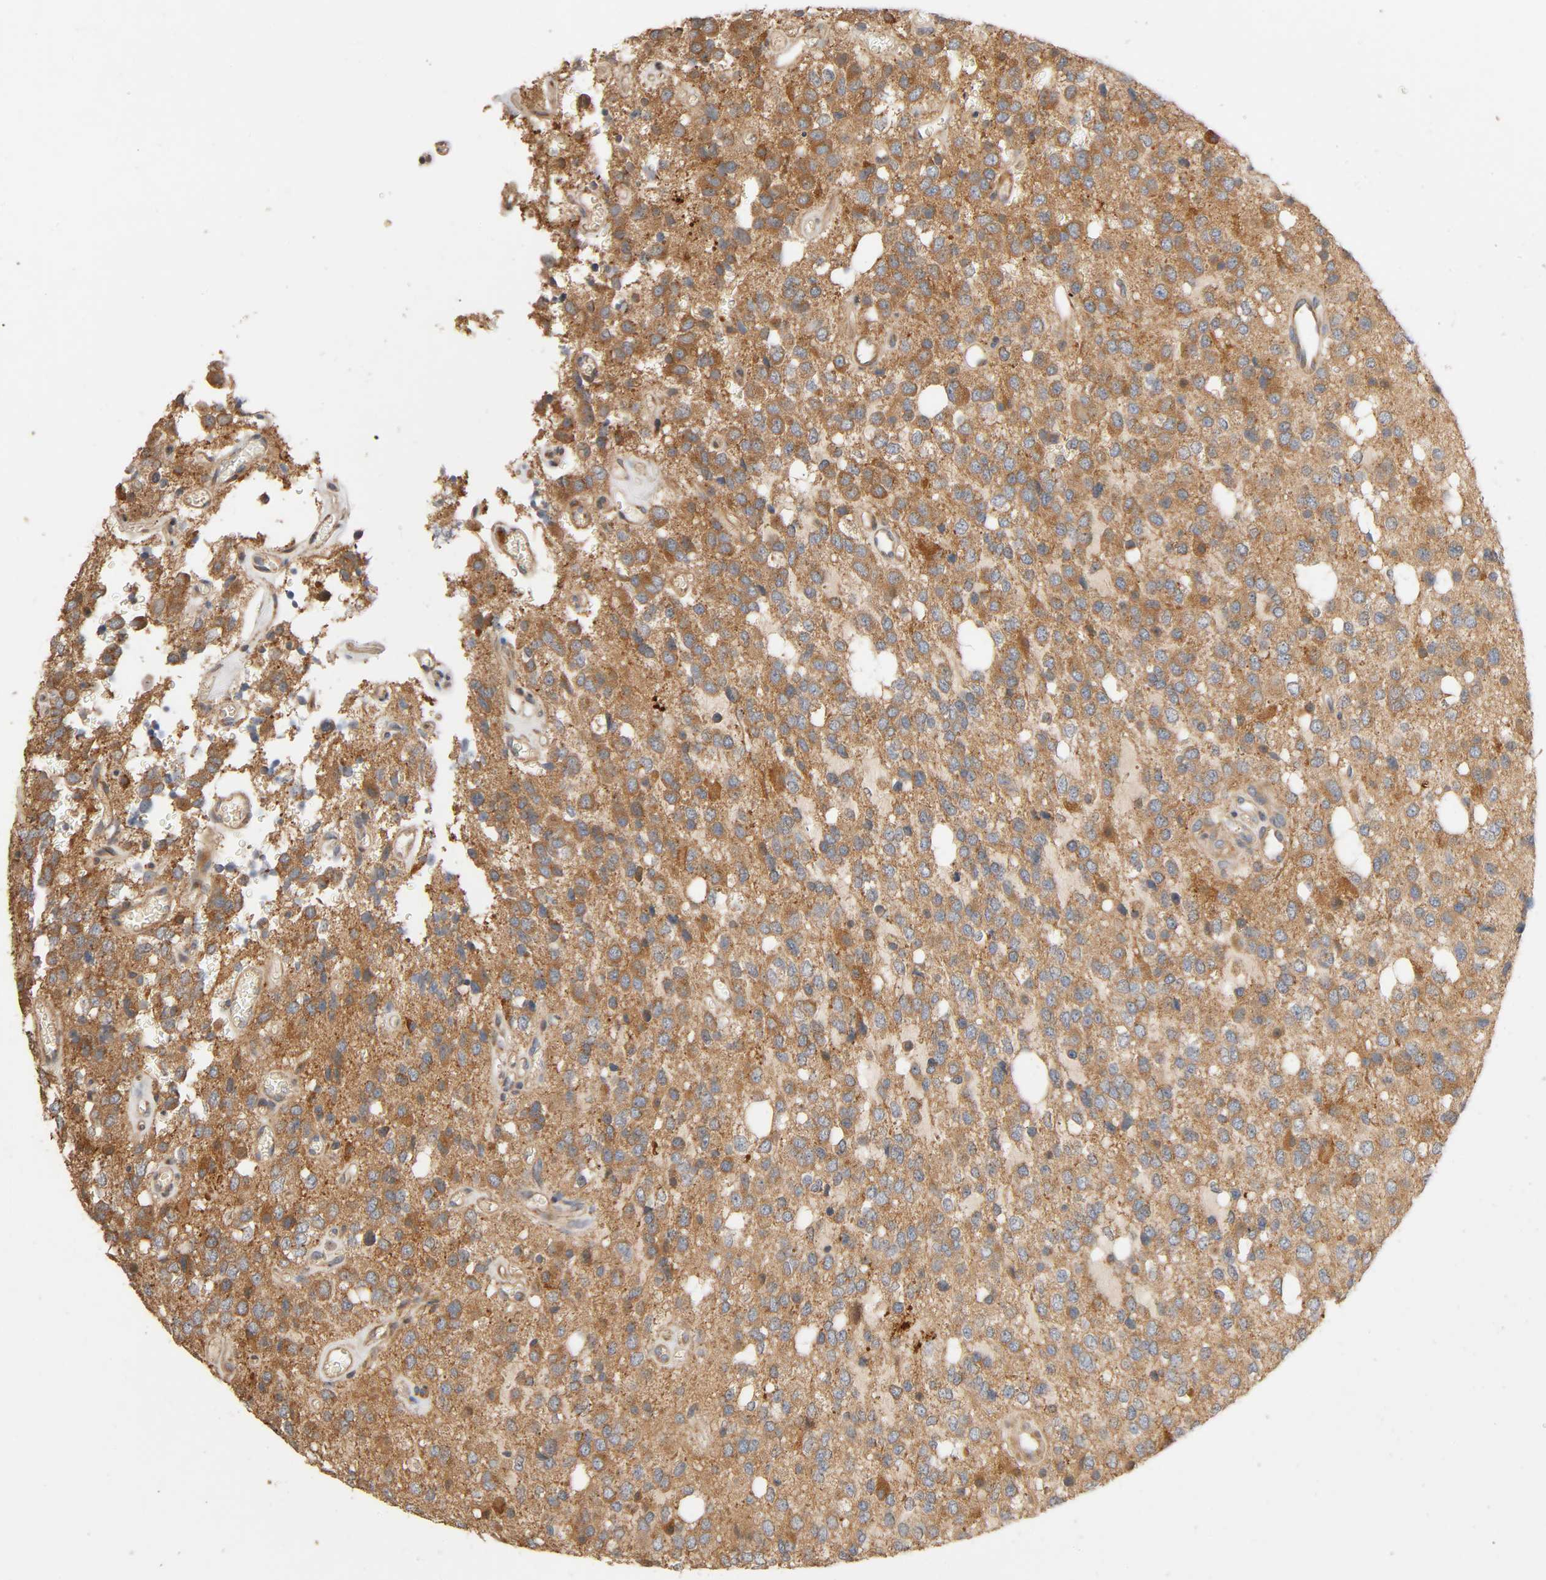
{"staining": {"intensity": "moderate", "quantity": "<25%", "location": "cytoplasmic/membranous"}, "tissue": "glioma", "cell_type": "Tumor cells", "image_type": "cancer", "snomed": [{"axis": "morphology", "description": "Glioma, malignant, High grade"}, {"axis": "topography", "description": "Brain"}], "caption": "An immunohistochemistry (IHC) histopathology image of tumor tissue is shown. Protein staining in brown highlights moderate cytoplasmic/membranous positivity in malignant high-grade glioma within tumor cells.", "gene": "SGSM1", "patient": {"sex": "male", "age": 47}}